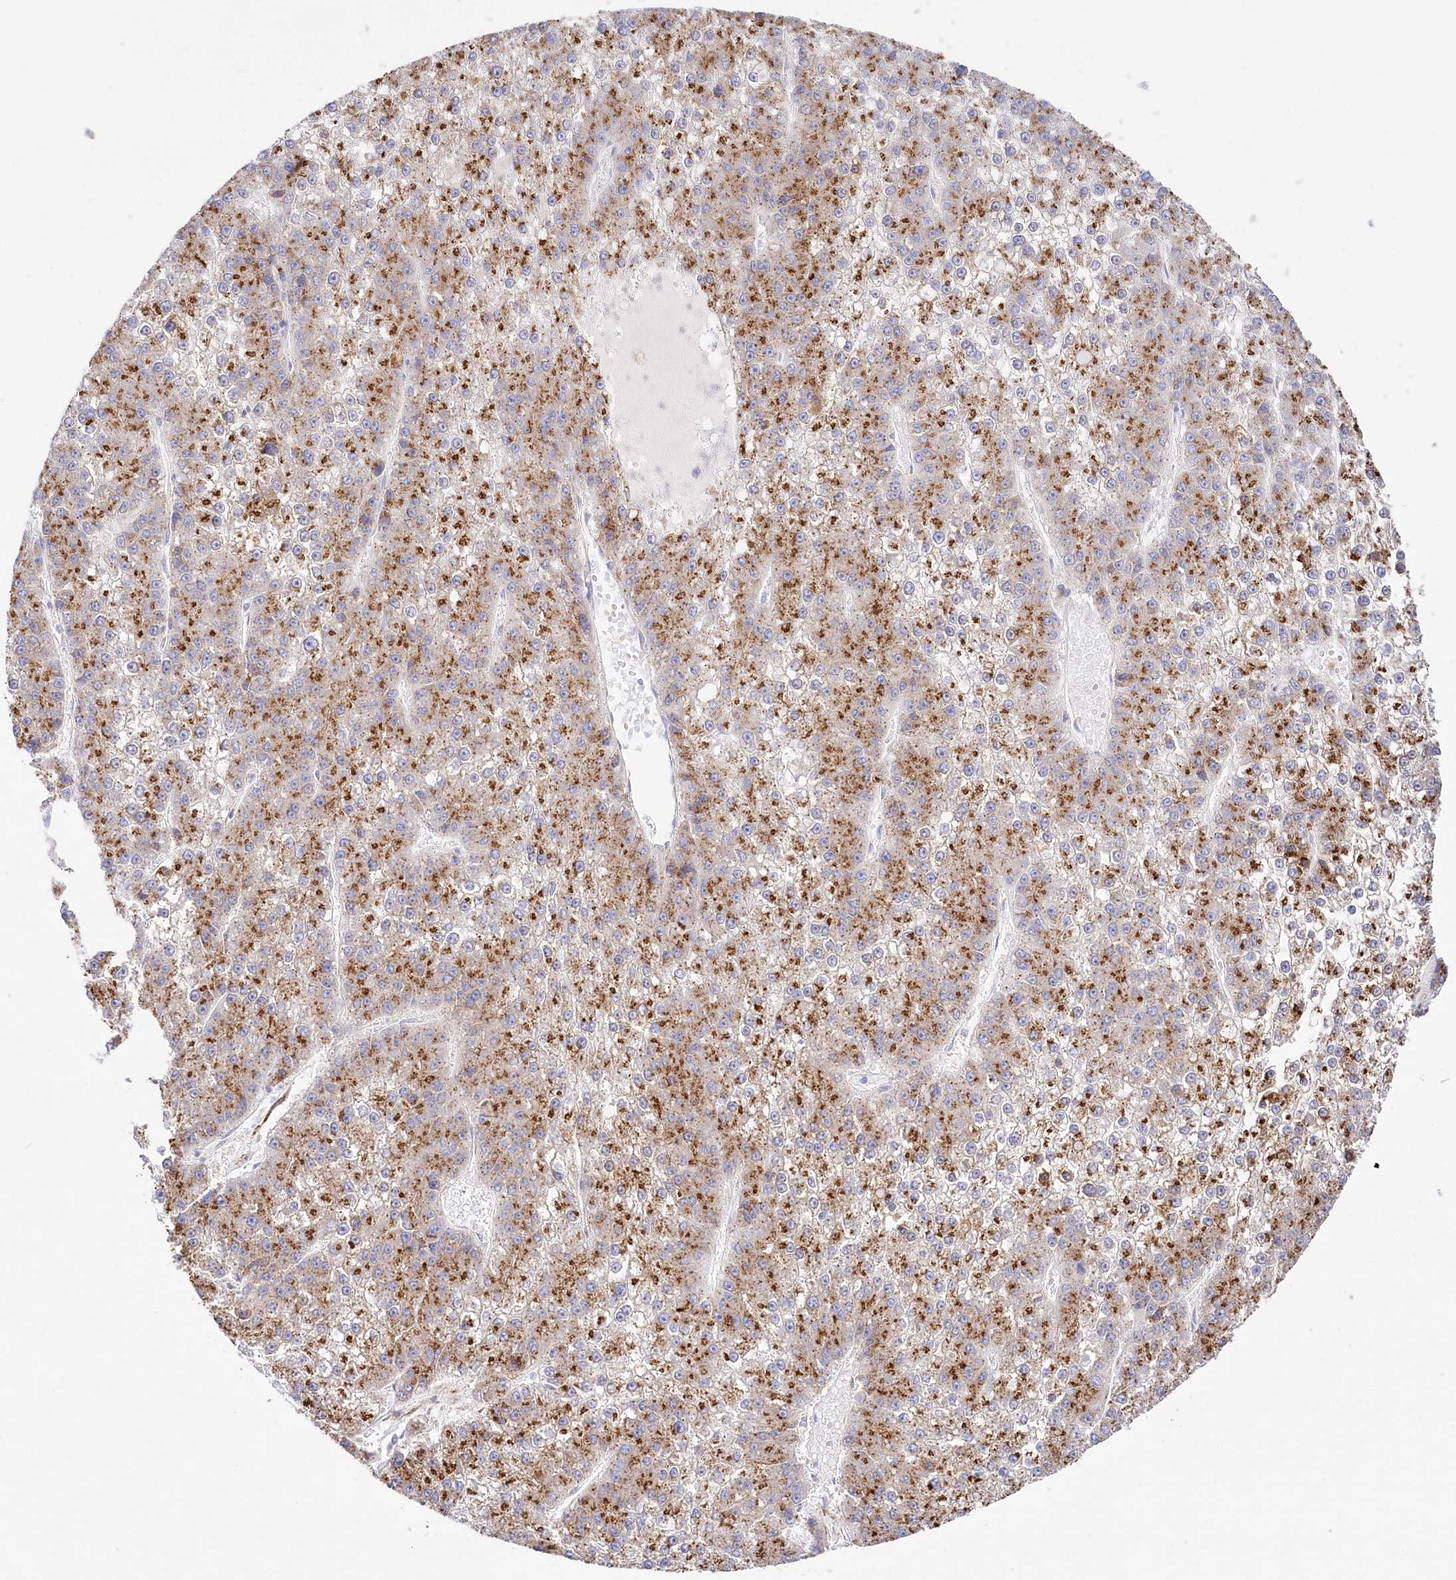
{"staining": {"intensity": "strong", "quantity": ">75%", "location": "cytoplasmic/membranous"}, "tissue": "liver cancer", "cell_type": "Tumor cells", "image_type": "cancer", "snomed": [{"axis": "morphology", "description": "Carcinoma, Hepatocellular, NOS"}, {"axis": "topography", "description": "Liver"}], "caption": "Liver hepatocellular carcinoma tissue reveals strong cytoplasmic/membranous expression in about >75% of tumor cells, visualized by immunohistochemistry.", "gene": "ABRAXAS2", "patient": {"sex": "female", "age": 73}}